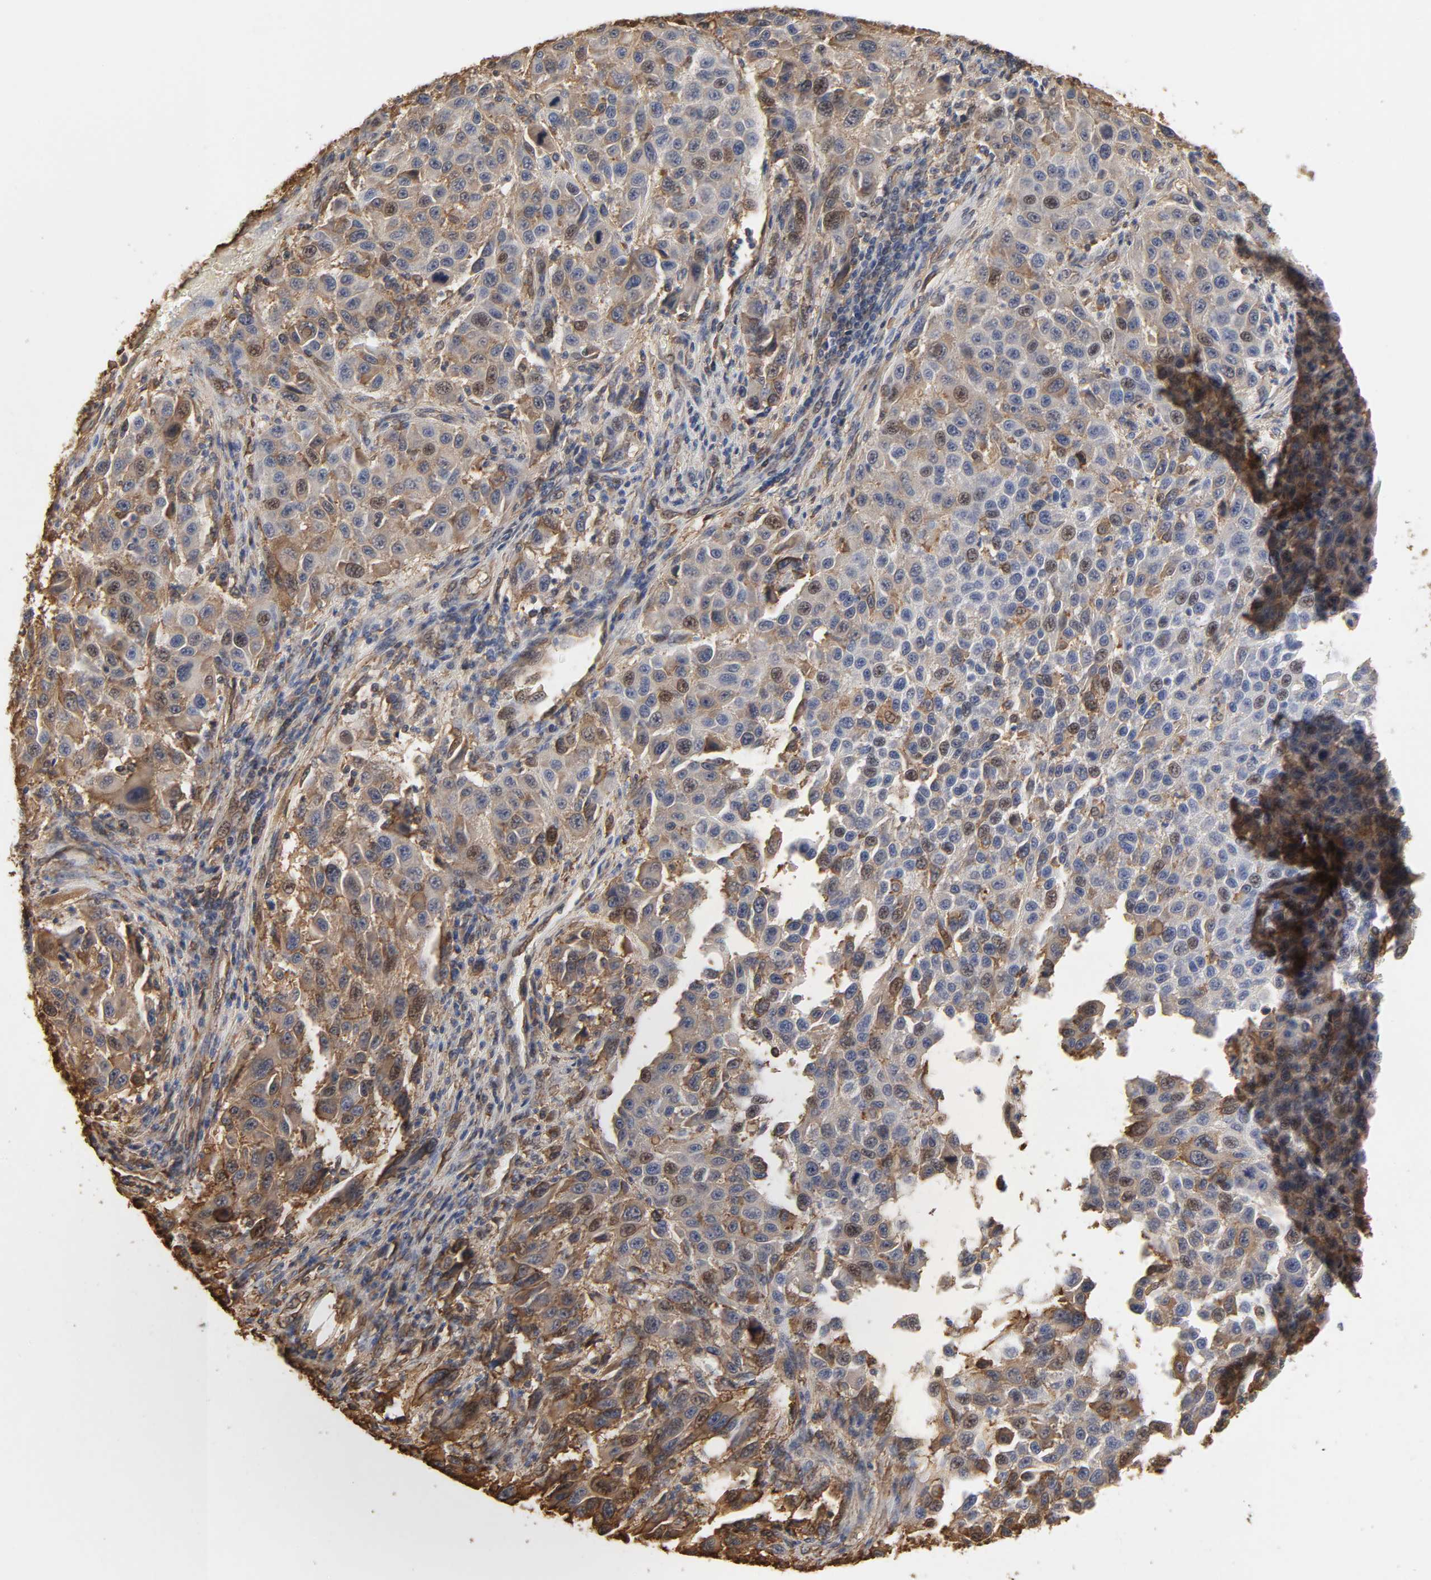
{"staining": {"intensity": "moderate", "quantity": ">75%", "location": "cytoplasmic/membranous,nuclear"}, "tissue": "melanoma", "cell_type": "Tumor cells", "image_type": "cancer", "snomed": [{"axis": "morphology", "description": "Malignant melanoma, Metastatic site"}, {"axis": "topography", "description": "Lymph node"}], "caption": "Human malignant melanoma (metastatic site) stained with a protein marker reveals moderate staining in tumor cells.", "gene": "ANXA2", "patient": {"sex": "male", "age": 61}}